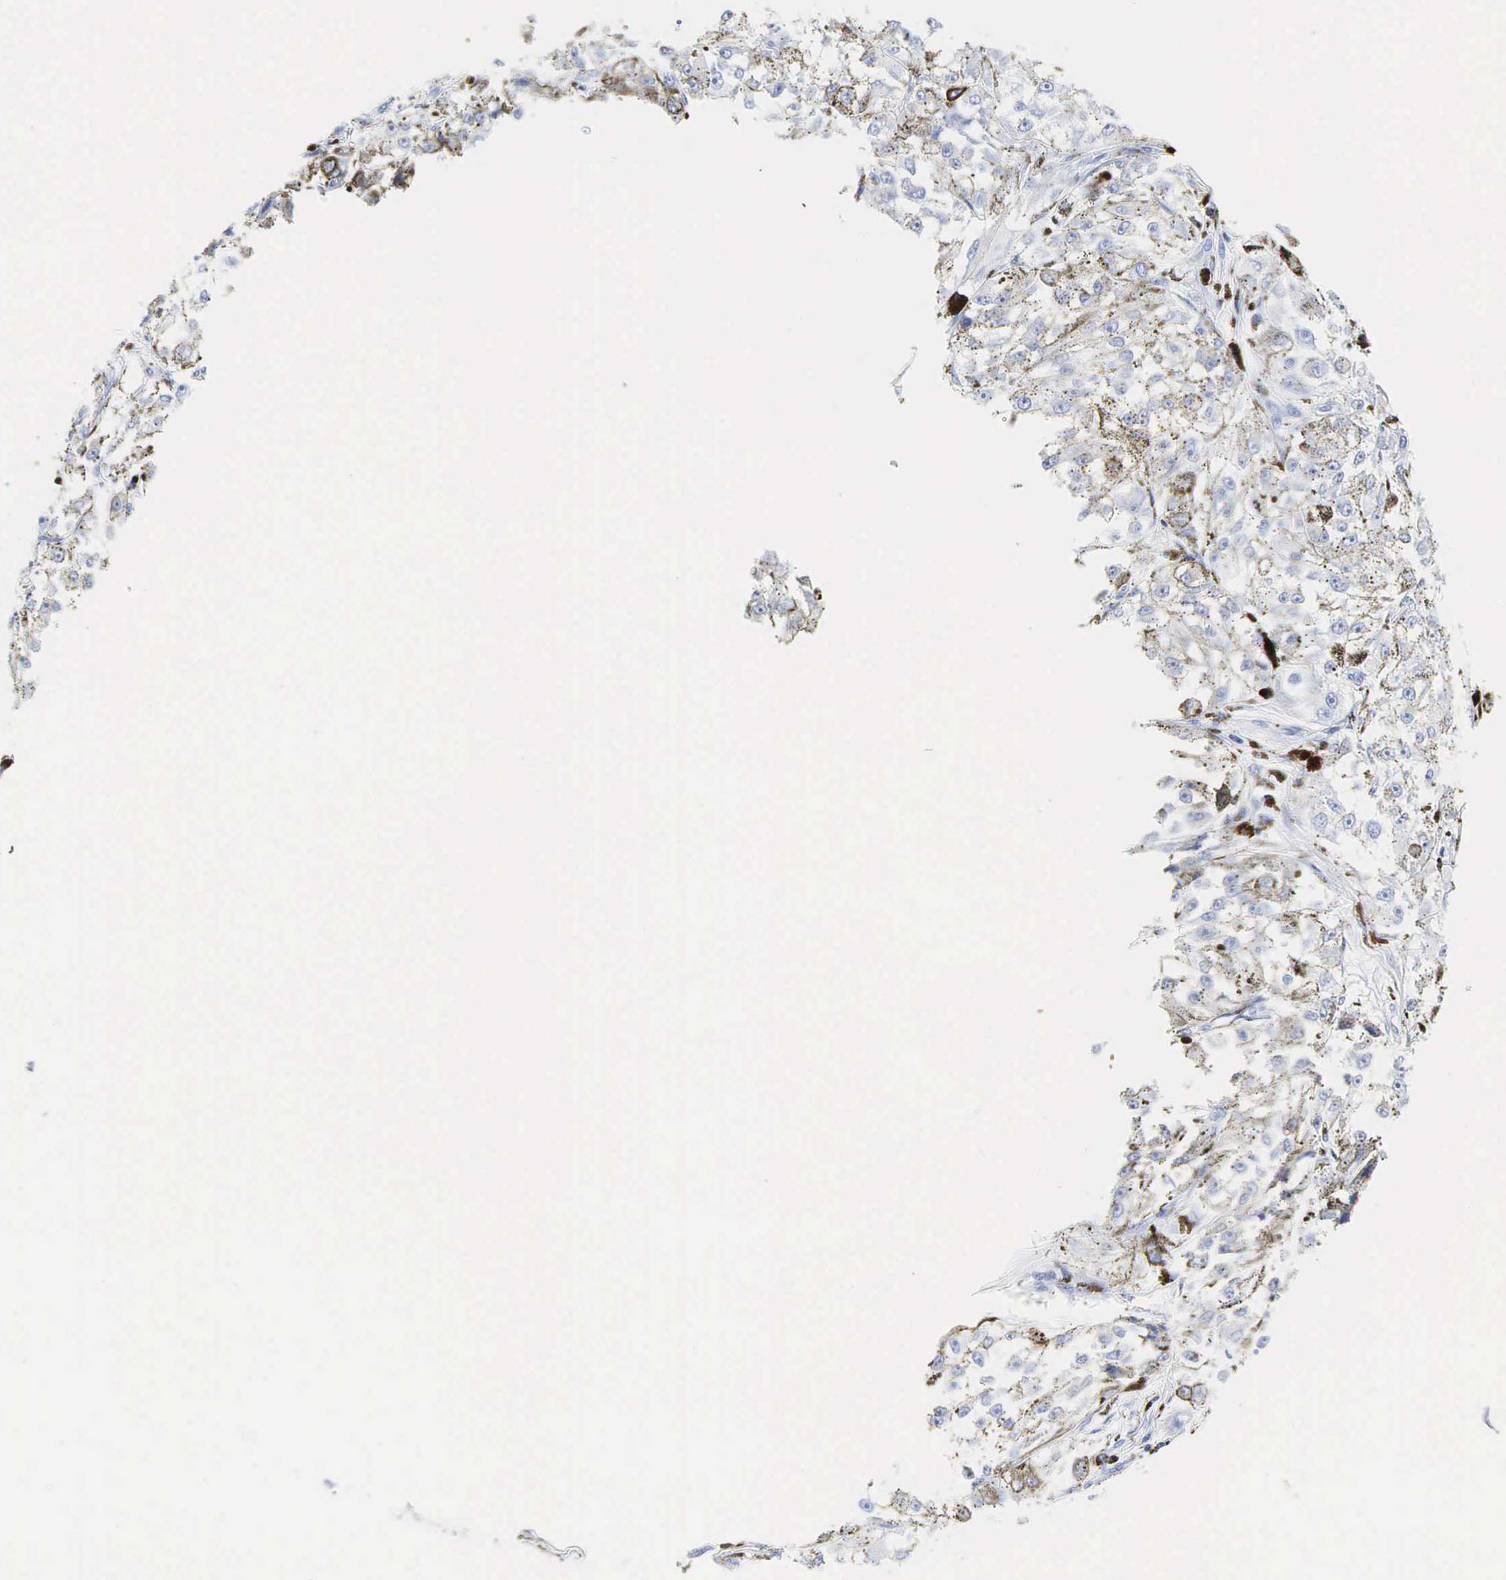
{"staining": {"intensity": "negative", "quantity": "none", "location": "none"}, "tissue": "melanoma", "cell_type": "Tumor cells", "image_type": "cancer", "snomed": [{"axis": "morphology", "description": "Malignant melanoma, NOS"}, {"axis": "topography", "description": "Skin"}], "caption": "High magnification brightfield microscopy of melanoma stained with DAB (3,3'-diaminobenzidine) (brown) and counterstained with hematoxylin (blue): tumor cells show no significant positivity.", "gene": "LYZ", "patient": {"sex": "male", "age": 67}}